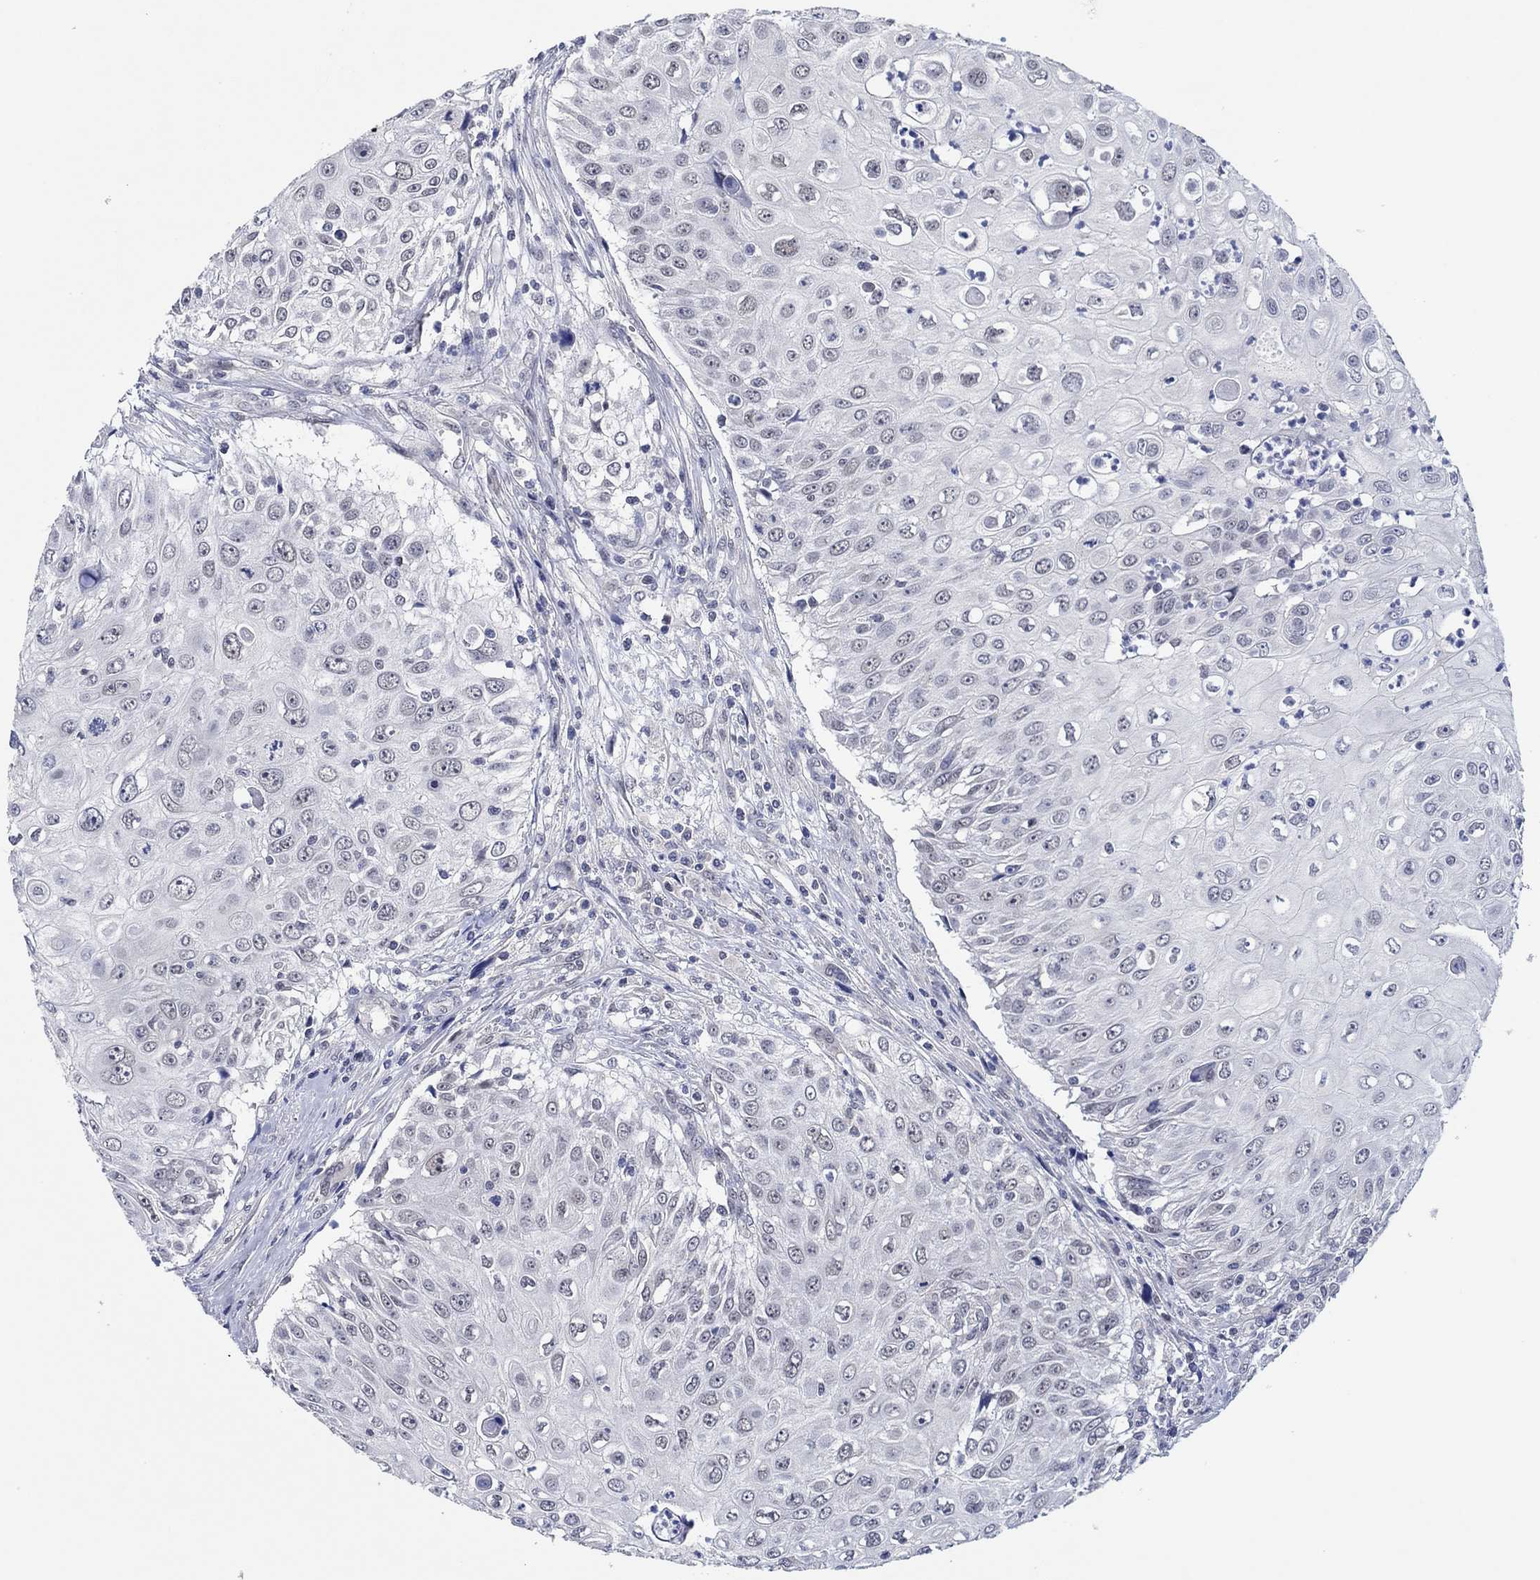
{"staining": {"intensity": "negative", "quantity": "none", "location": "none"}, "tissue": "urothelial cancer", "cell_type": "Tumor cells", "image_type": "cancer", "snomed": [{"axis": "morphology", "description": "Urothelial carcinoma, High grade"}, {"axis": "topography", "description": "Urinary bladder"}], "caption": "This is an IHC image of human urothelial cancer. There is no positivity in tumor cells.", "gene": "PRRT3", "patient": {"sex": "female", "age": 79}}